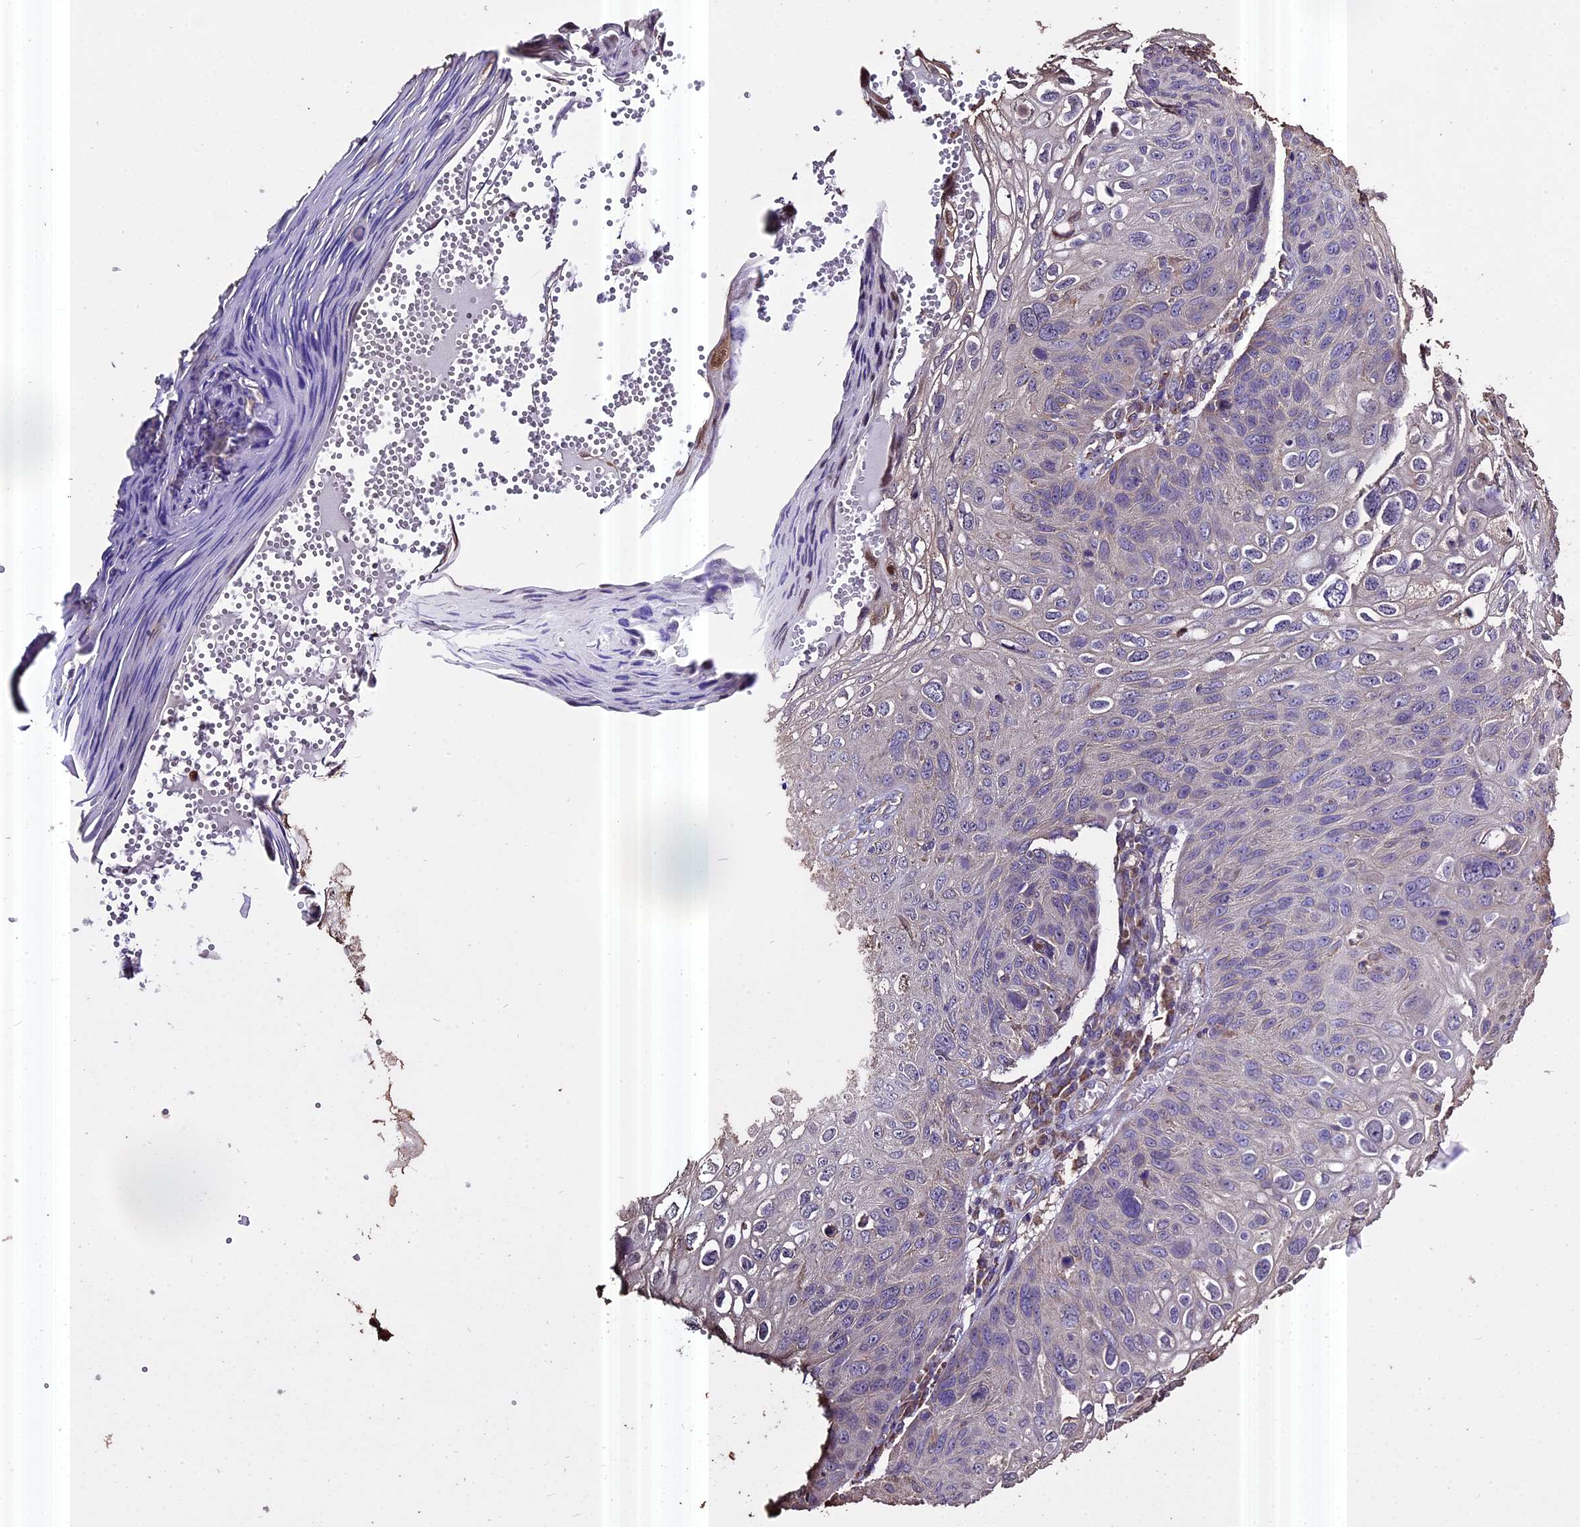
{"staining": {"intensity": "negative", "quantity": "none", "location": "none"}, "tissue": "skin cancer", "cell_type": "Tumor cells", "image_type": "cancer", "snomed": [{"axis": "morphology", "description": "Squamous cell carcinoma, NOS"}, {"axis": "topography", "description": "Skin"}], "caption": "DAB (3,3'-diaminobenzidine) immunohistochemical staining of human skin cancer (squamous cell carcinoma) exhibits no significant expression in tumor cells. (Stains: DAB (3,3'-diaminobenzidine) immunohistochemistry (IHC) with hematoxylin counter stain, Microscopy: brightfield microscopy at high magnification).", "gene": "PGPEP1L", "patient": {"sex": "female", "age": 90}}